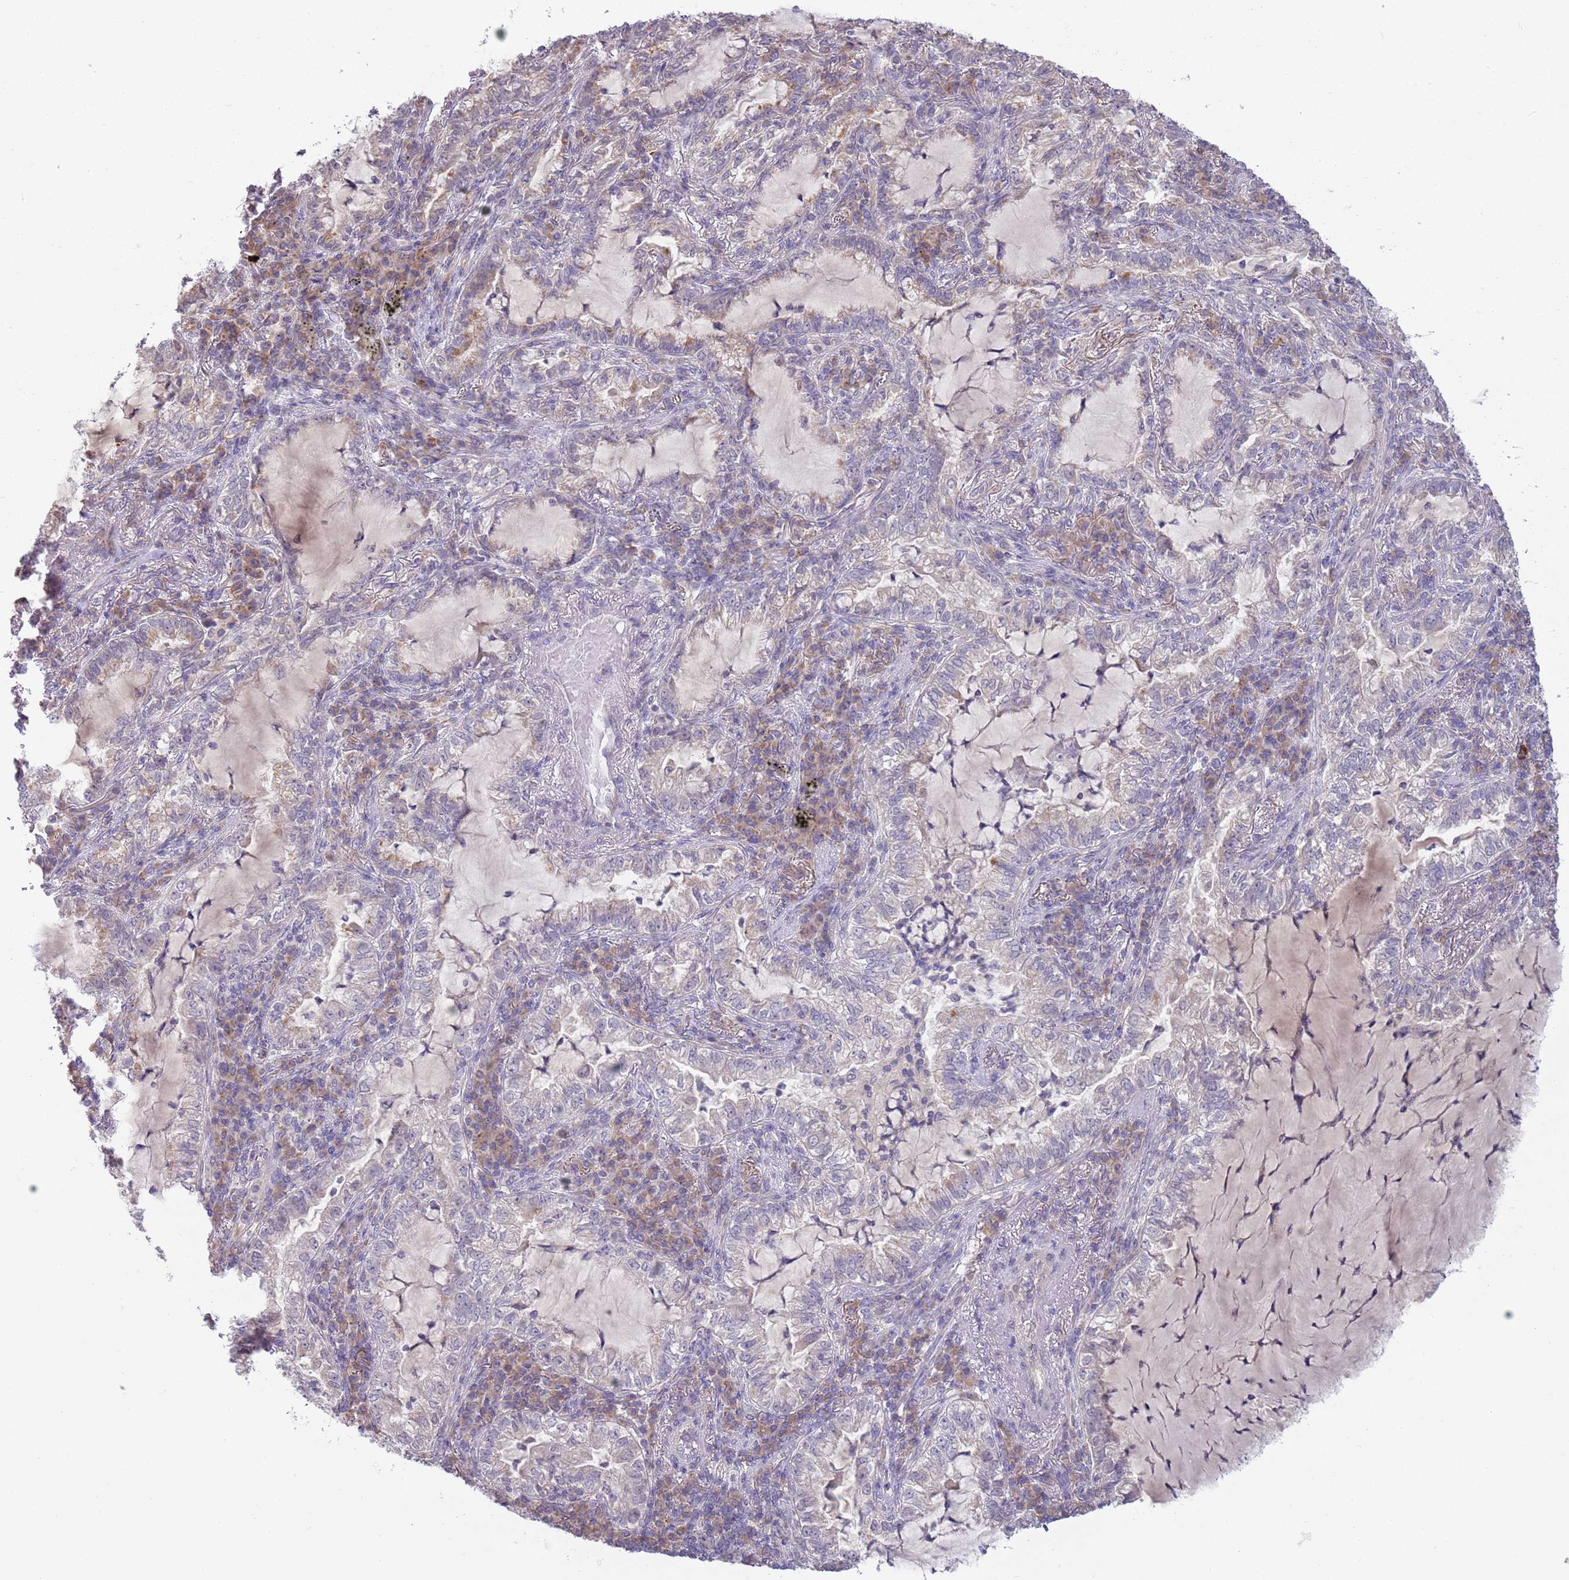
{"staining": {"intensity": "negative", "quantity": "none", "location": "none"}, "tissue": "lung cancer", "cell_type": "Tumor cells", "image_type": "cancer", "snomed": [{"axis": "morphology", "description": "Adenocarcinoma, NOS"}, {"axis": "topography", "description": "Lung"}], "caption": "A high-resolution micrograph shows immunohistochemistry staining of lung adenocarcinoma, which reveals no significant expression in tumor cells.", "gene": "SKOR2", "patient": {"sex": "female", "age": 73}}